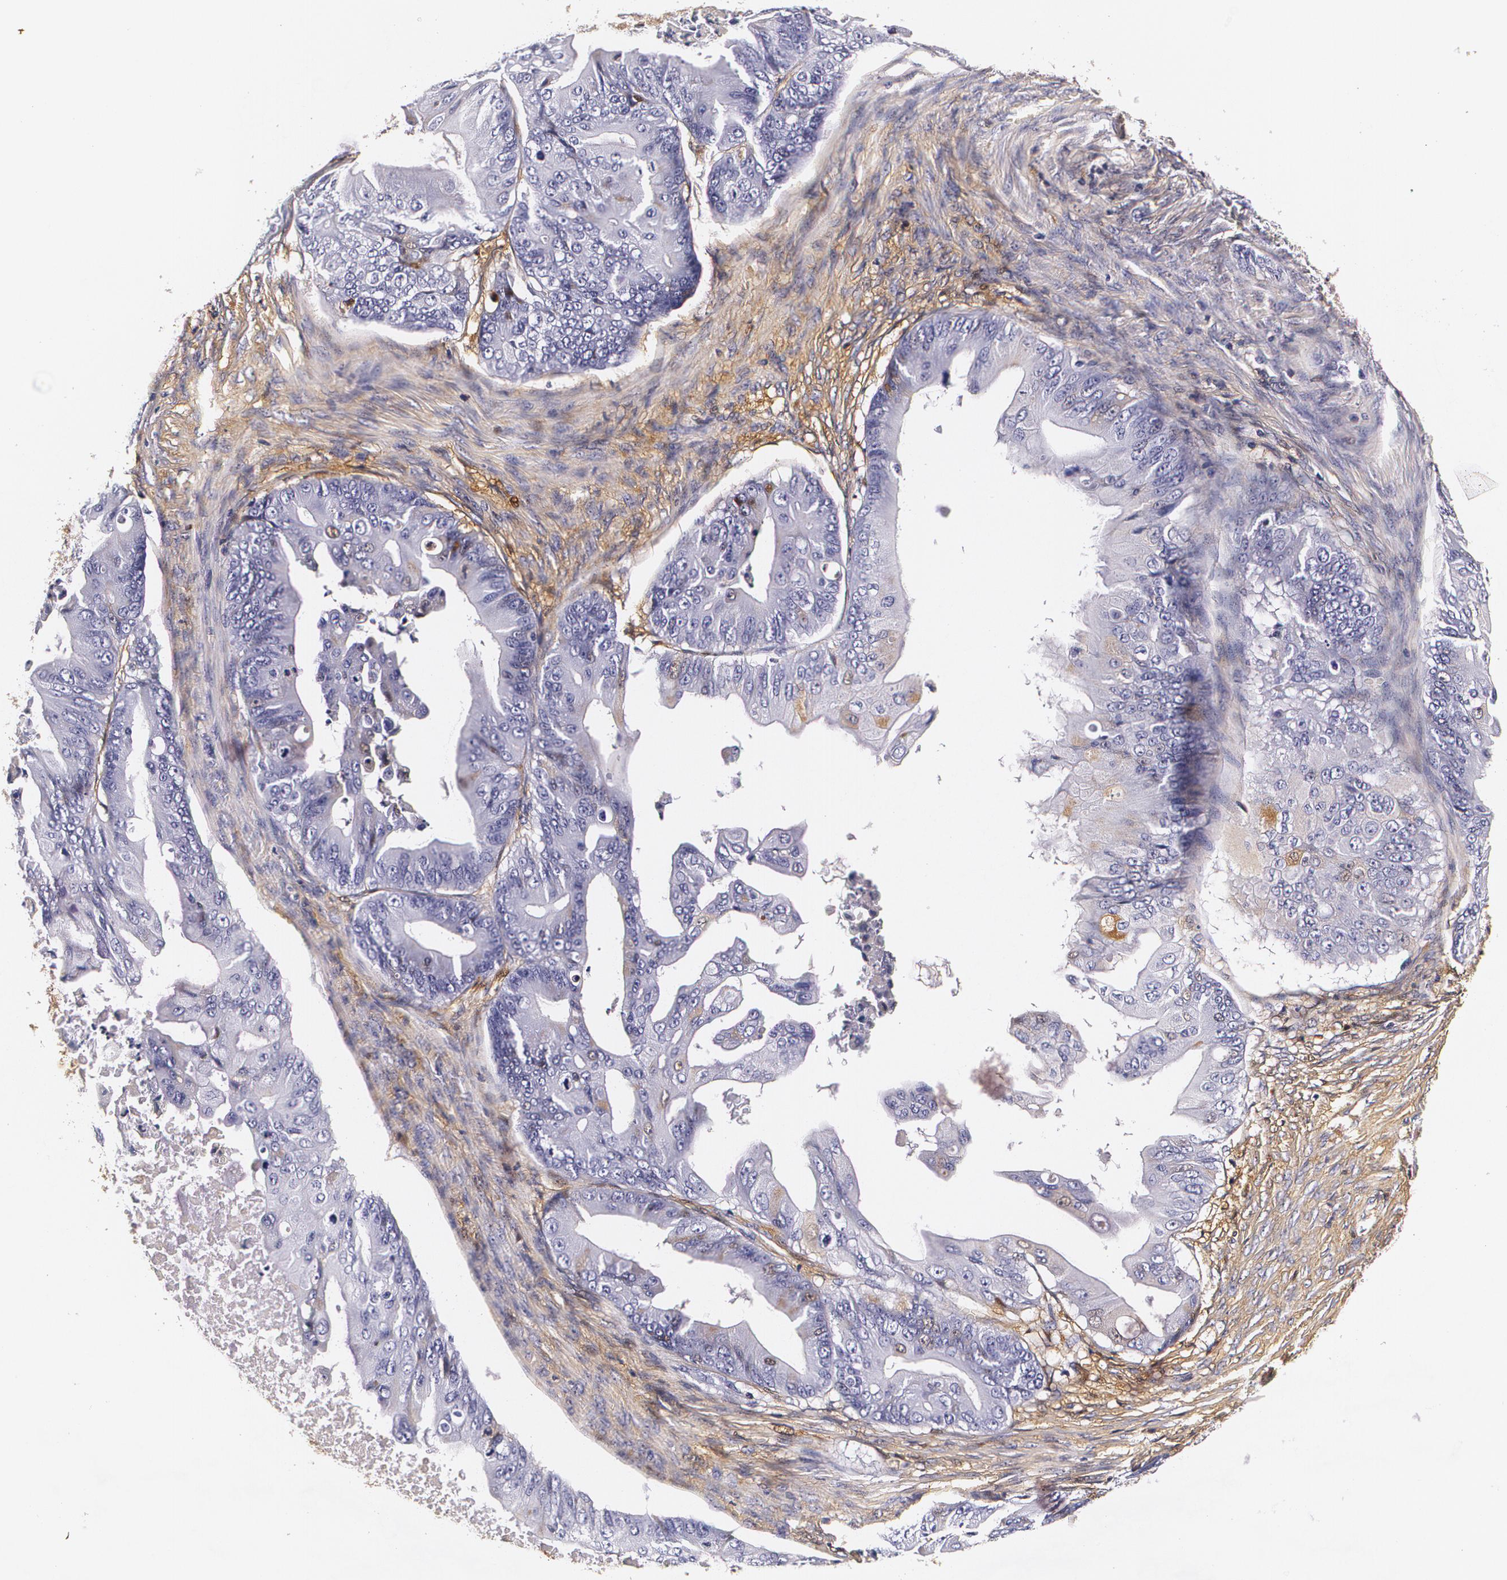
{"staining": {"intensity": "negative", "quantity": "none", "location": "none"}, "tissue": "ovarian cancer", "cell_type": "Tumor cells", "image_type": "cancer", "snomed": [{"axis": "morphology", "description": "Cystadenocarcinoma, mucinous, NOS"}, {"axis": "topography", "description": "Ovary"}], "caption": "Histopathology image shows no protein positivity in tumor cells of mucinous cystadenocarcinoma (ovarian) tissue.", "gene": "TTR", "patient": {"sex": "female", "age": 37}}